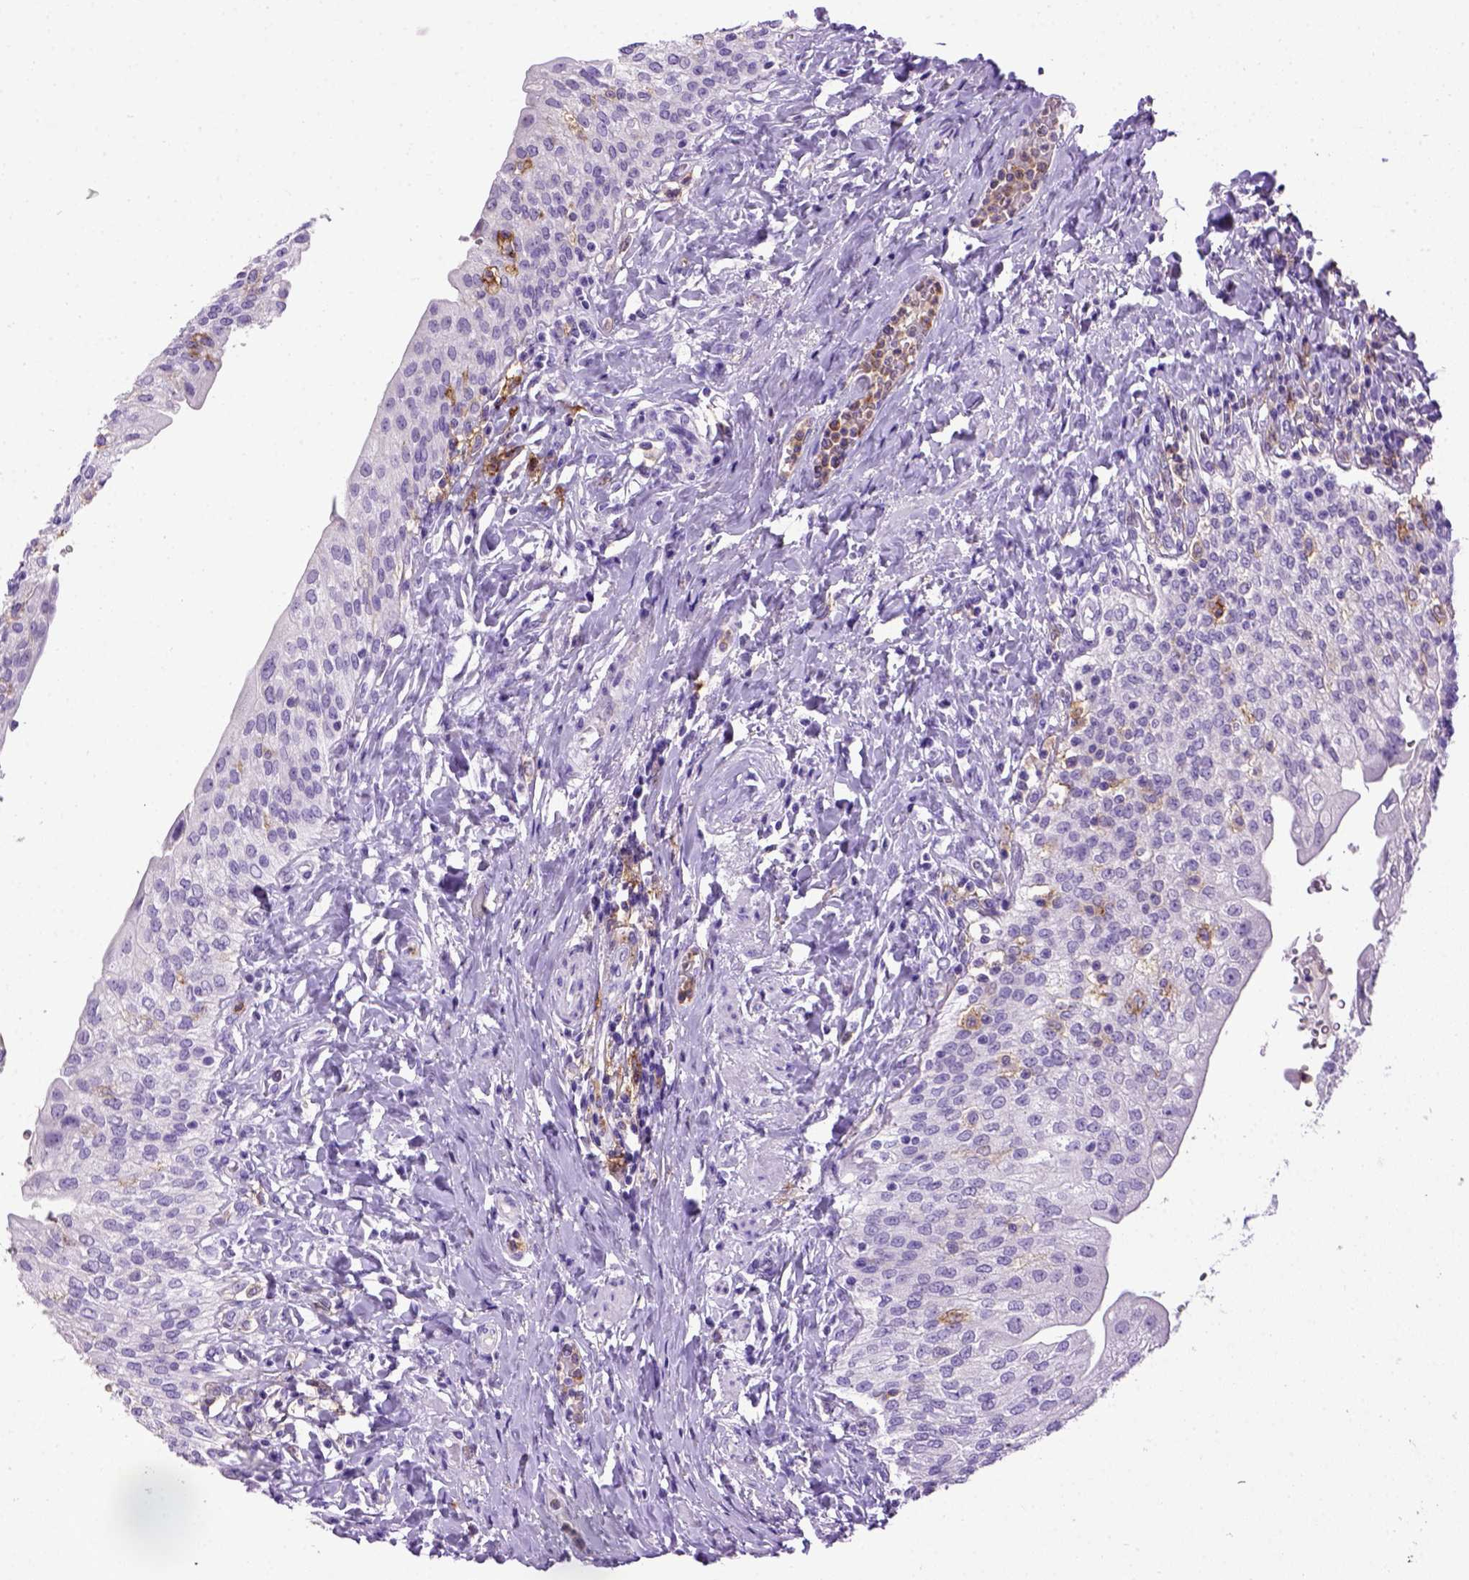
{"staining": {"intensity": "negative", "quantity": "none", "location": "none"}, "tissue": "urinary bladder", "cell_type": "Urothelial cells", "image_type": "normal", "snomed": [{"axis": "morphology", "description": "Normal tissue, NOS"}, {"axis": "morphology", "description": "Inflammation, NOS"}, {"axis": "topography", "description": "Urinary bladder"}], "caption": "Micrograph shows no significant protein expression in urothelial cells of normal urinary bladder.", "gene": "ITGAX", "patient": {"sex": "male", "age": 64}}